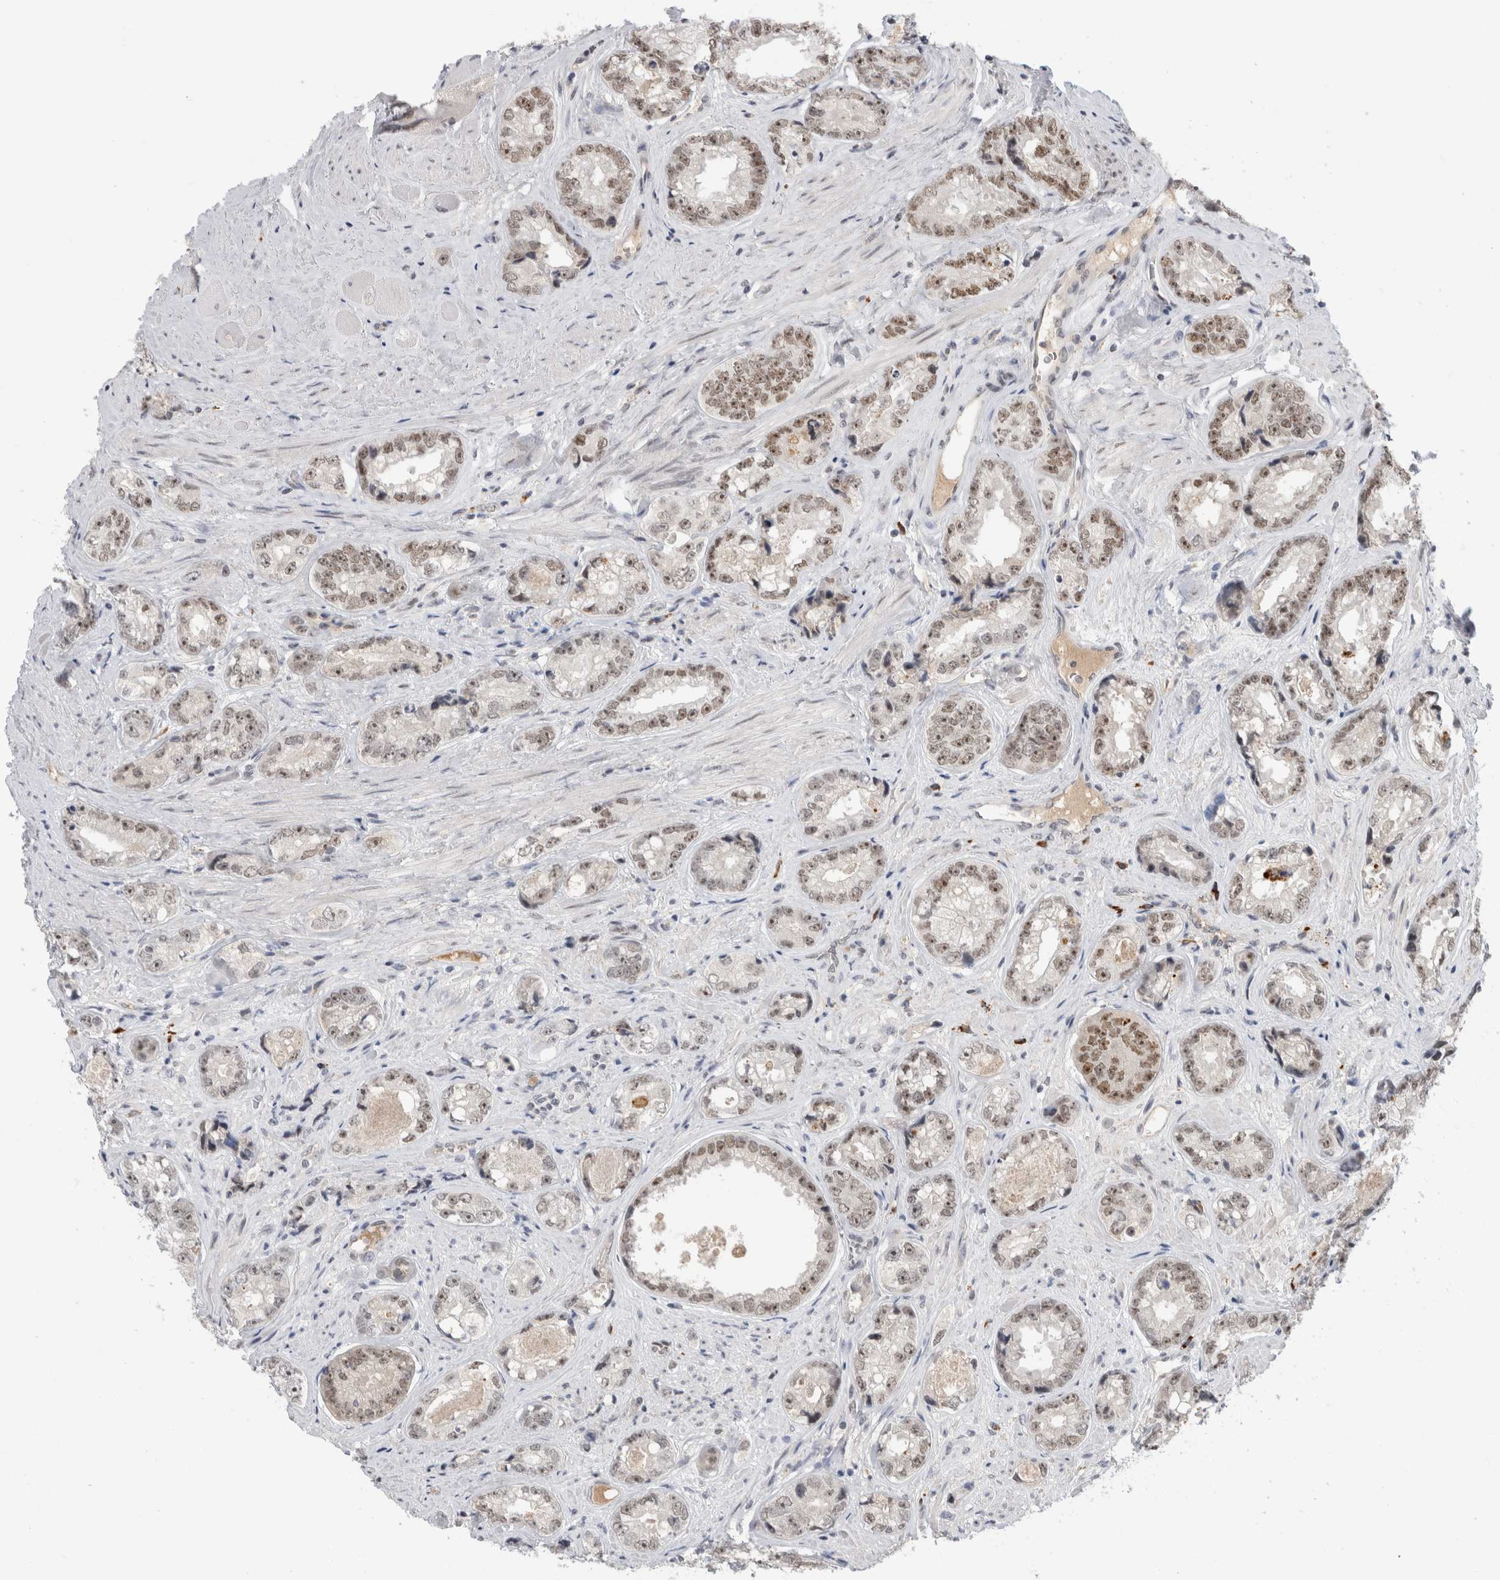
{"staining": {"intensity": "moderate", "quantity": "25%-75%", "location": "nuclear"}, "tissue": "prostate cancer", "cell_type": "Tumor cells", "image_type": "cancer", "snomed": [{"axis": "morphology", "description": "Adenocarcinoma, High grade"}, {"axis": "topography", "description": "Prostate"}], "caption": "Immunohistochemical staining of human prostate cancer (high-grade adenocarcinoma) demonstrates medium levels of moderate nuclear protein staining in about 25%-75% of tumor cells.", "gene": "ZNF24", "patient": {"sex": "male", "age": 61}}